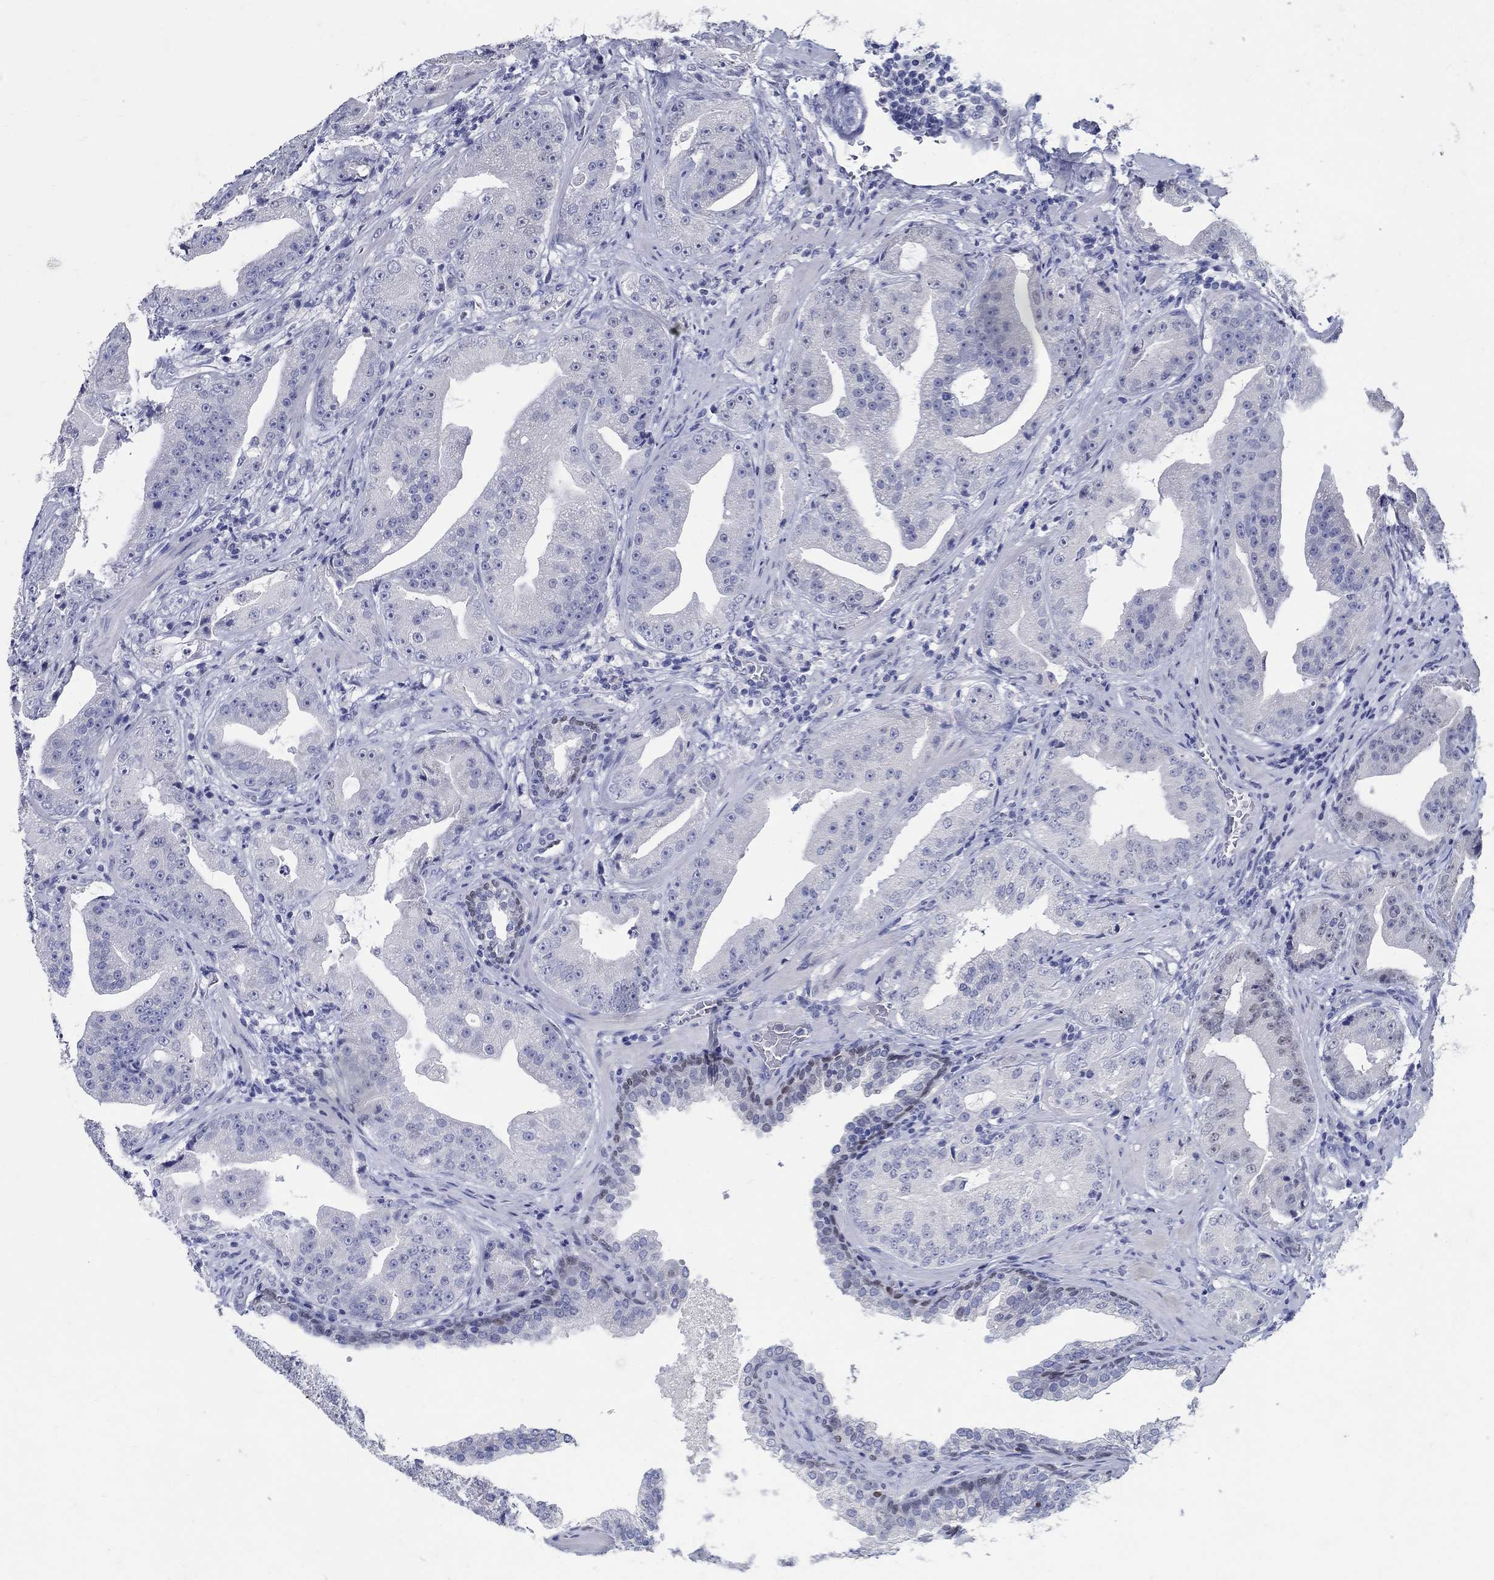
{"staining": {"intensity": "negative", "quantity": "none", "location": "none"}, "tissue": "prostate cancer", "cell_type": "Tumor cells", "image_type": "cancer", "snomed": [{"axis": "morphology", "description": "Adenocarcinoma, Low grade"}, {"axis": "topography", "description": "Prostate"}], "caption": "Tumor cells show no significant expression in low-grade adenocarcinoma (prostate). The staining is performed using DAB (3,3'-diaminobenzidine) brown chromogen with nuclei counter-stained in using hematoxylin.", "gene": "SOX2", "patient": {"sex": "male", "age": 62}}